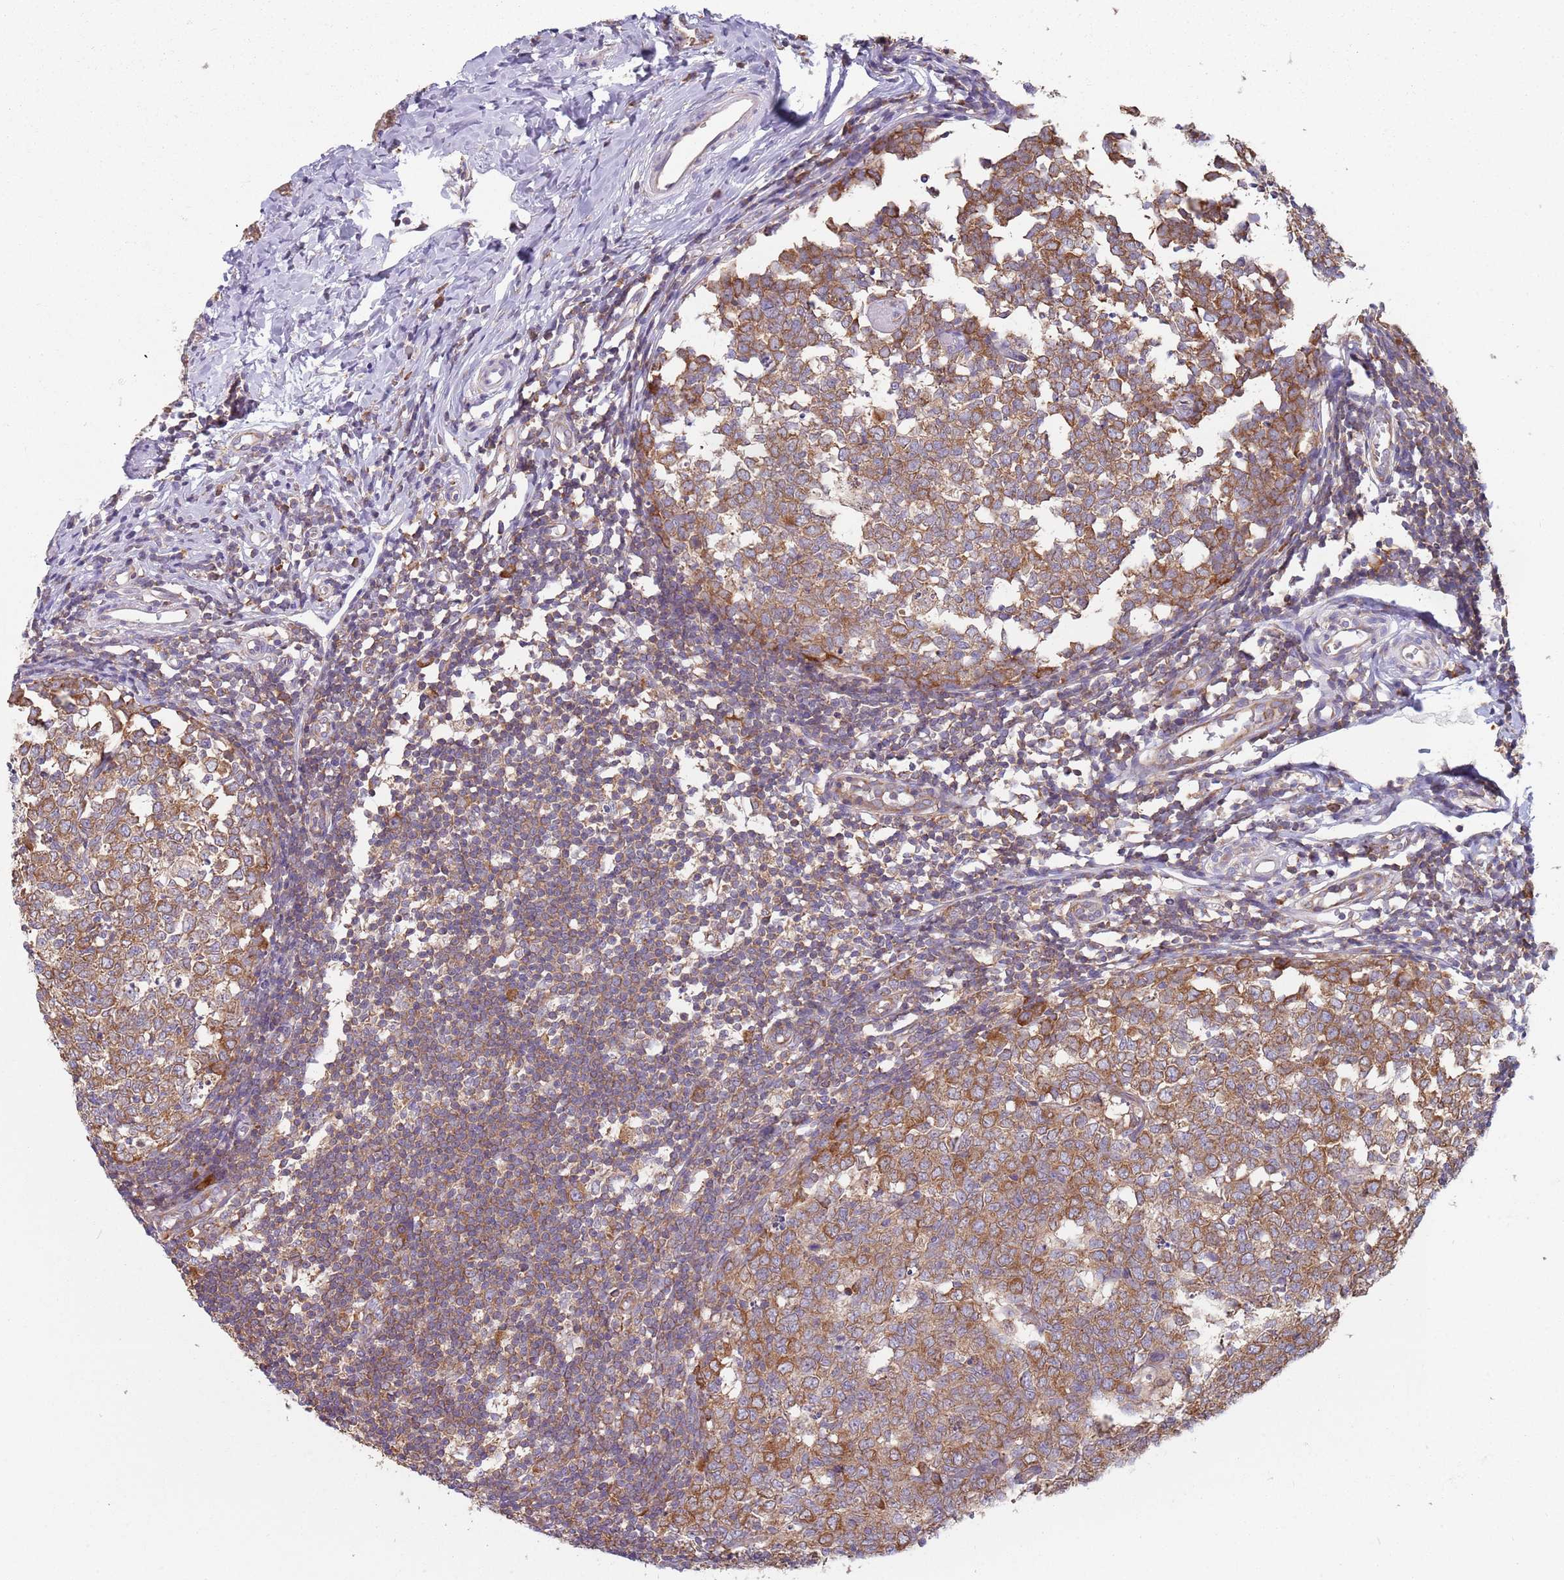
{"staining": {"intensity": "moderate", "quantity": ">75%", "location": "cytoplasmic/membranous"}, "tissue": "appendix", "cell_type": "Glandular cells", "image_type": "normal", "snomed": [{"axis": "morphology", "description": "Normal tissue, NOS"}, {"axis": "topography", "description": "Appendix"}], "caption": "High-magnification brightfield microscopy of normal appendix stained with DAB (brown) and counterstained with hematoxylin (blue). glandular cells exhibit moderate cytoplasmic/membranous expression is appreciated in about>75% of cells.", "gene": "RPL17", "patient": {"sex": "male", "age": 14}}